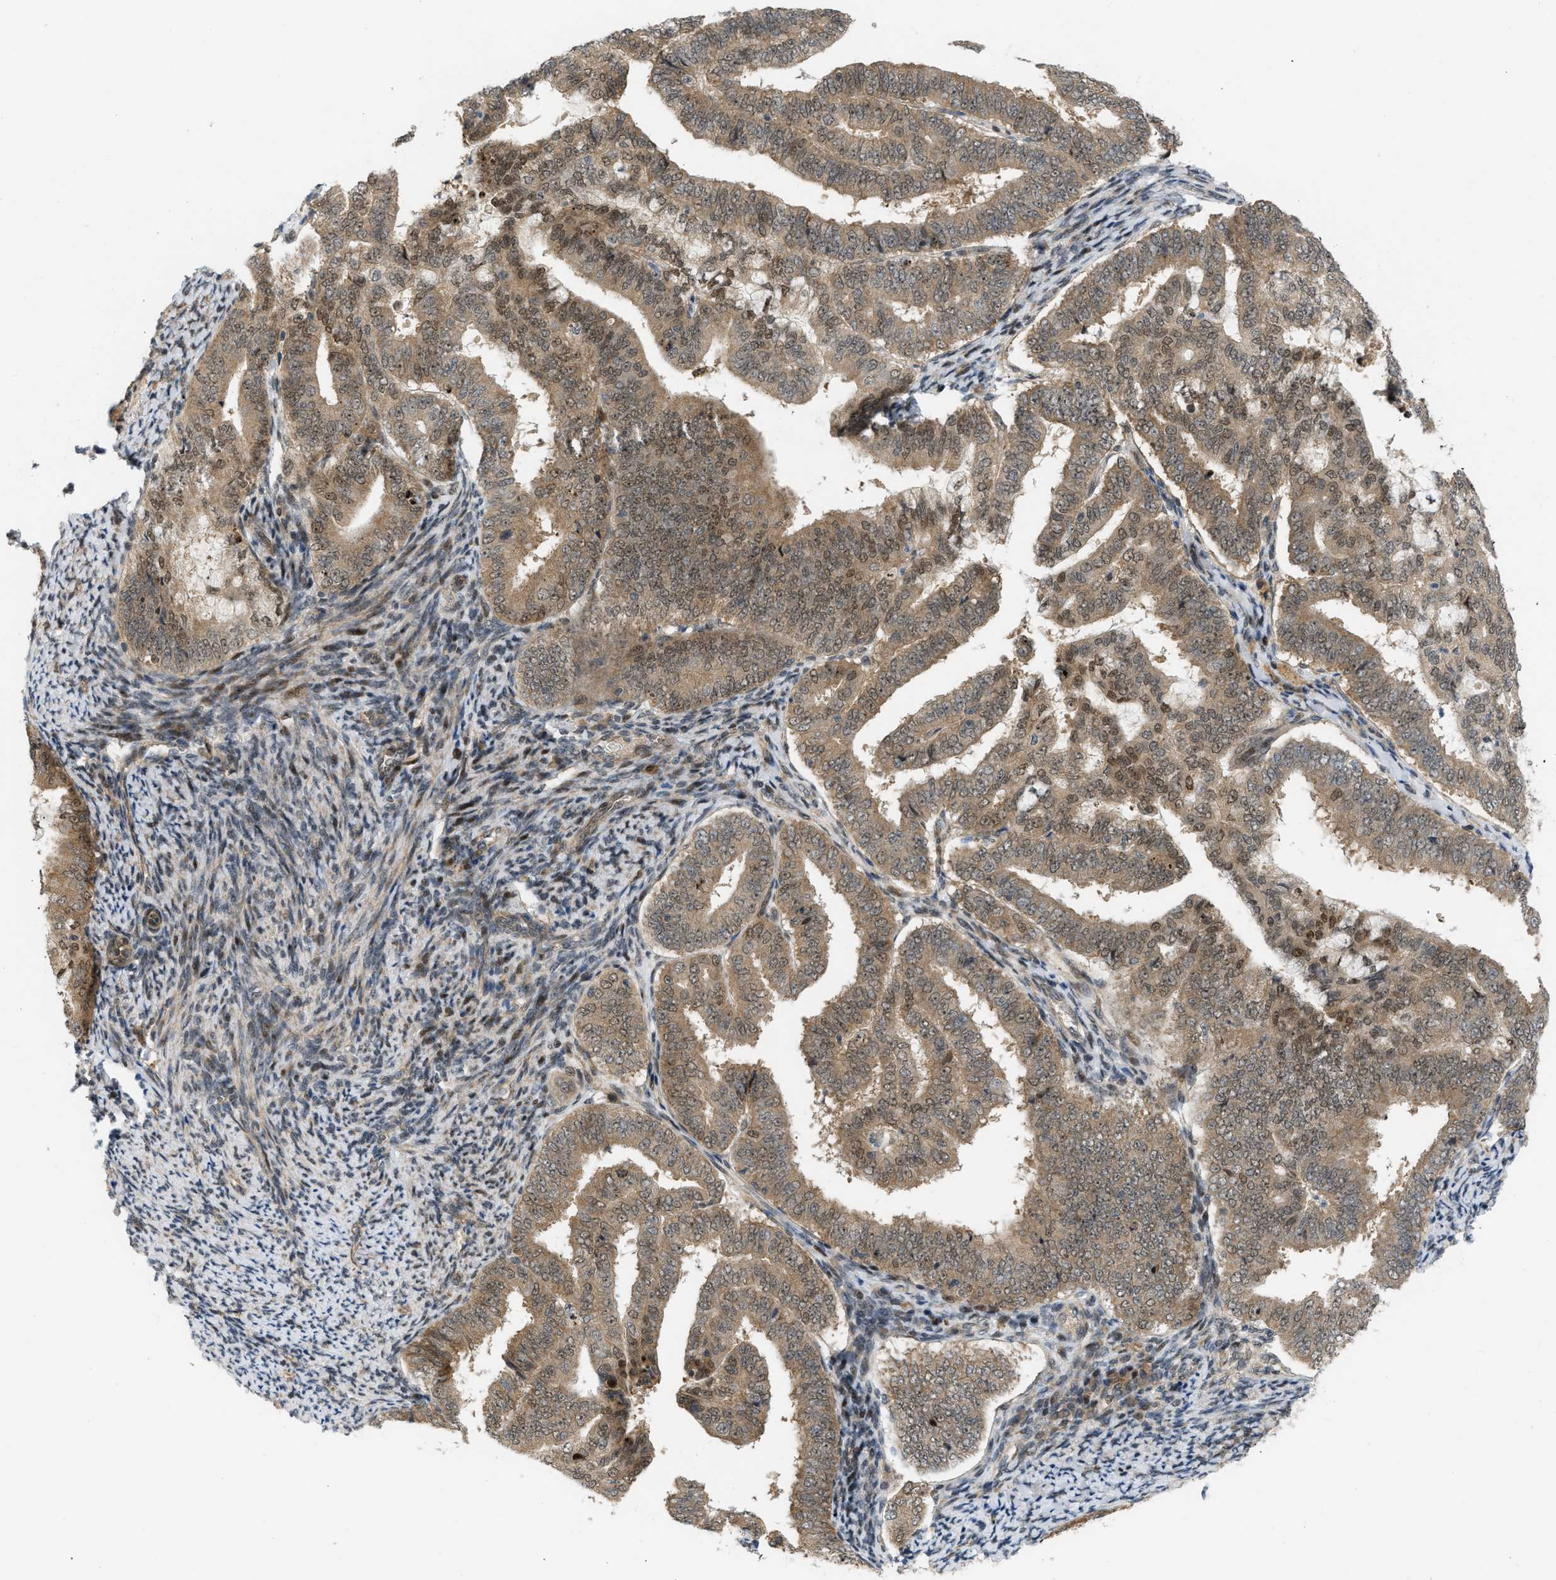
{"staining": {"intensity": "moderate", "quantity": ">75%", "location": "cytoplasmic/membranous,nuclear"}, "tissue": "endometrial cancer", "cell_type": "Tumor cells", "image_type": "cancer", "snomed": [{"axis": "morphology", "description": "Adenocarcinoma, NOS"}, {"axis": "topography", "description": "Endometrium"}], "caption": "The micrograph displays immunohistochemical staining of endometrial adenocarcinoma. There is moderate cytoplasmic/membranous and nuclear expression is present in about >75% of tumor cells. (DAB = brown stain, brightfield microscopy at high magnification).", "gene": "BAG1", "patient": {"sex": "female", "age": 63}}